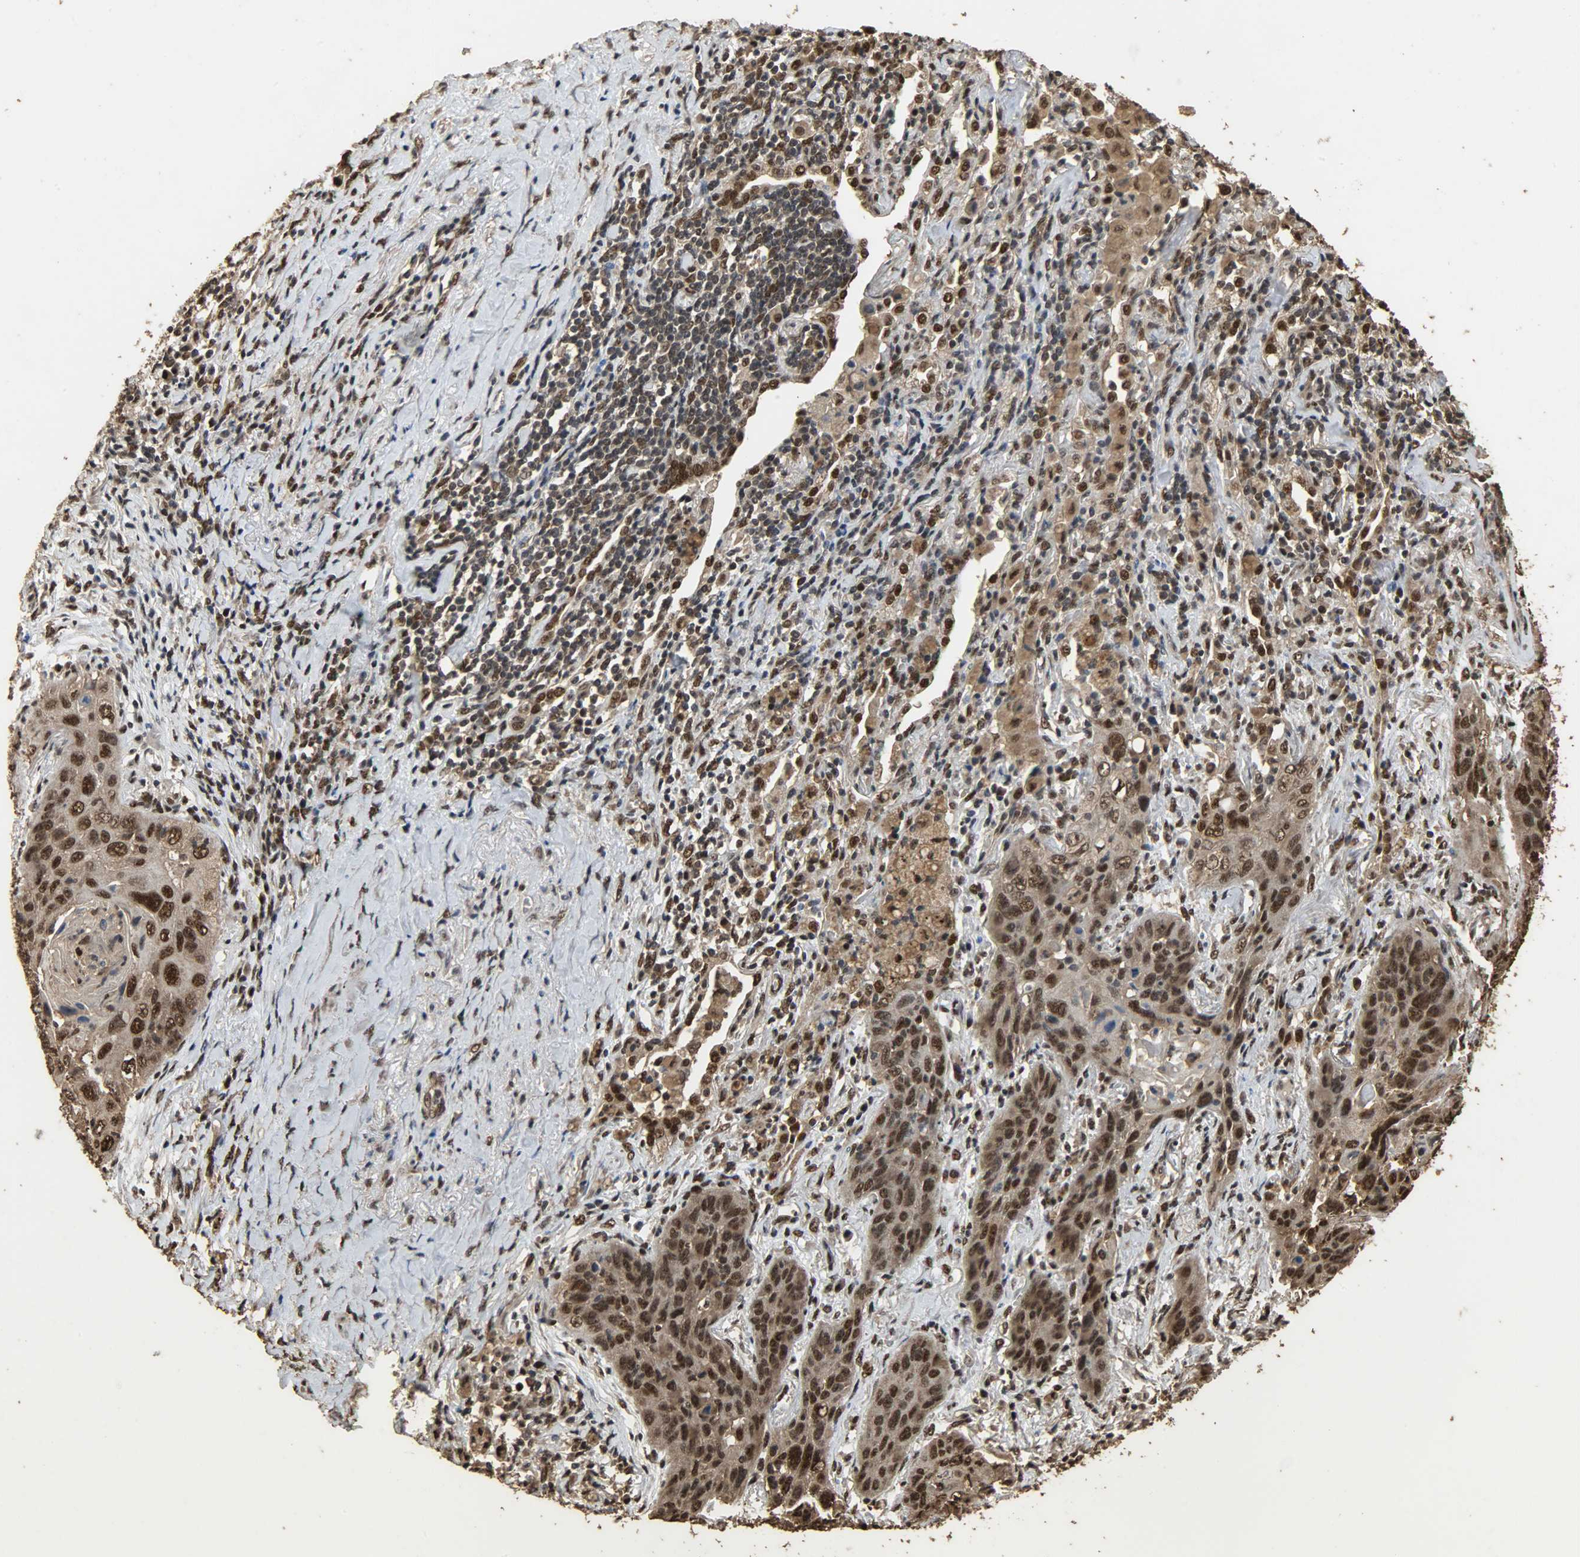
{"staining": {"intensity": "strong", "quantity": ">75%", "location": "cytoplasmic/membranous,nuclear"}, "tissue": "lung cancer", "cell_type": "Tumor cells", "image_type": "cancer", "snomed": [{"axis": "morphology", "description": "Squamous cell carcinoma, NOS"}, {"axis": "topography", "description": "Lung"}], "caption": "A photomicrograph showing strong cytoplasmic/membranous and nuclear expression in approximately >75% of tumor cells in squamous cell carcinoma (lung), as visualized by brown immunohistochemical staining.", "gene": "CCNT2", "patient": {"sex": "female", "age": 67}}